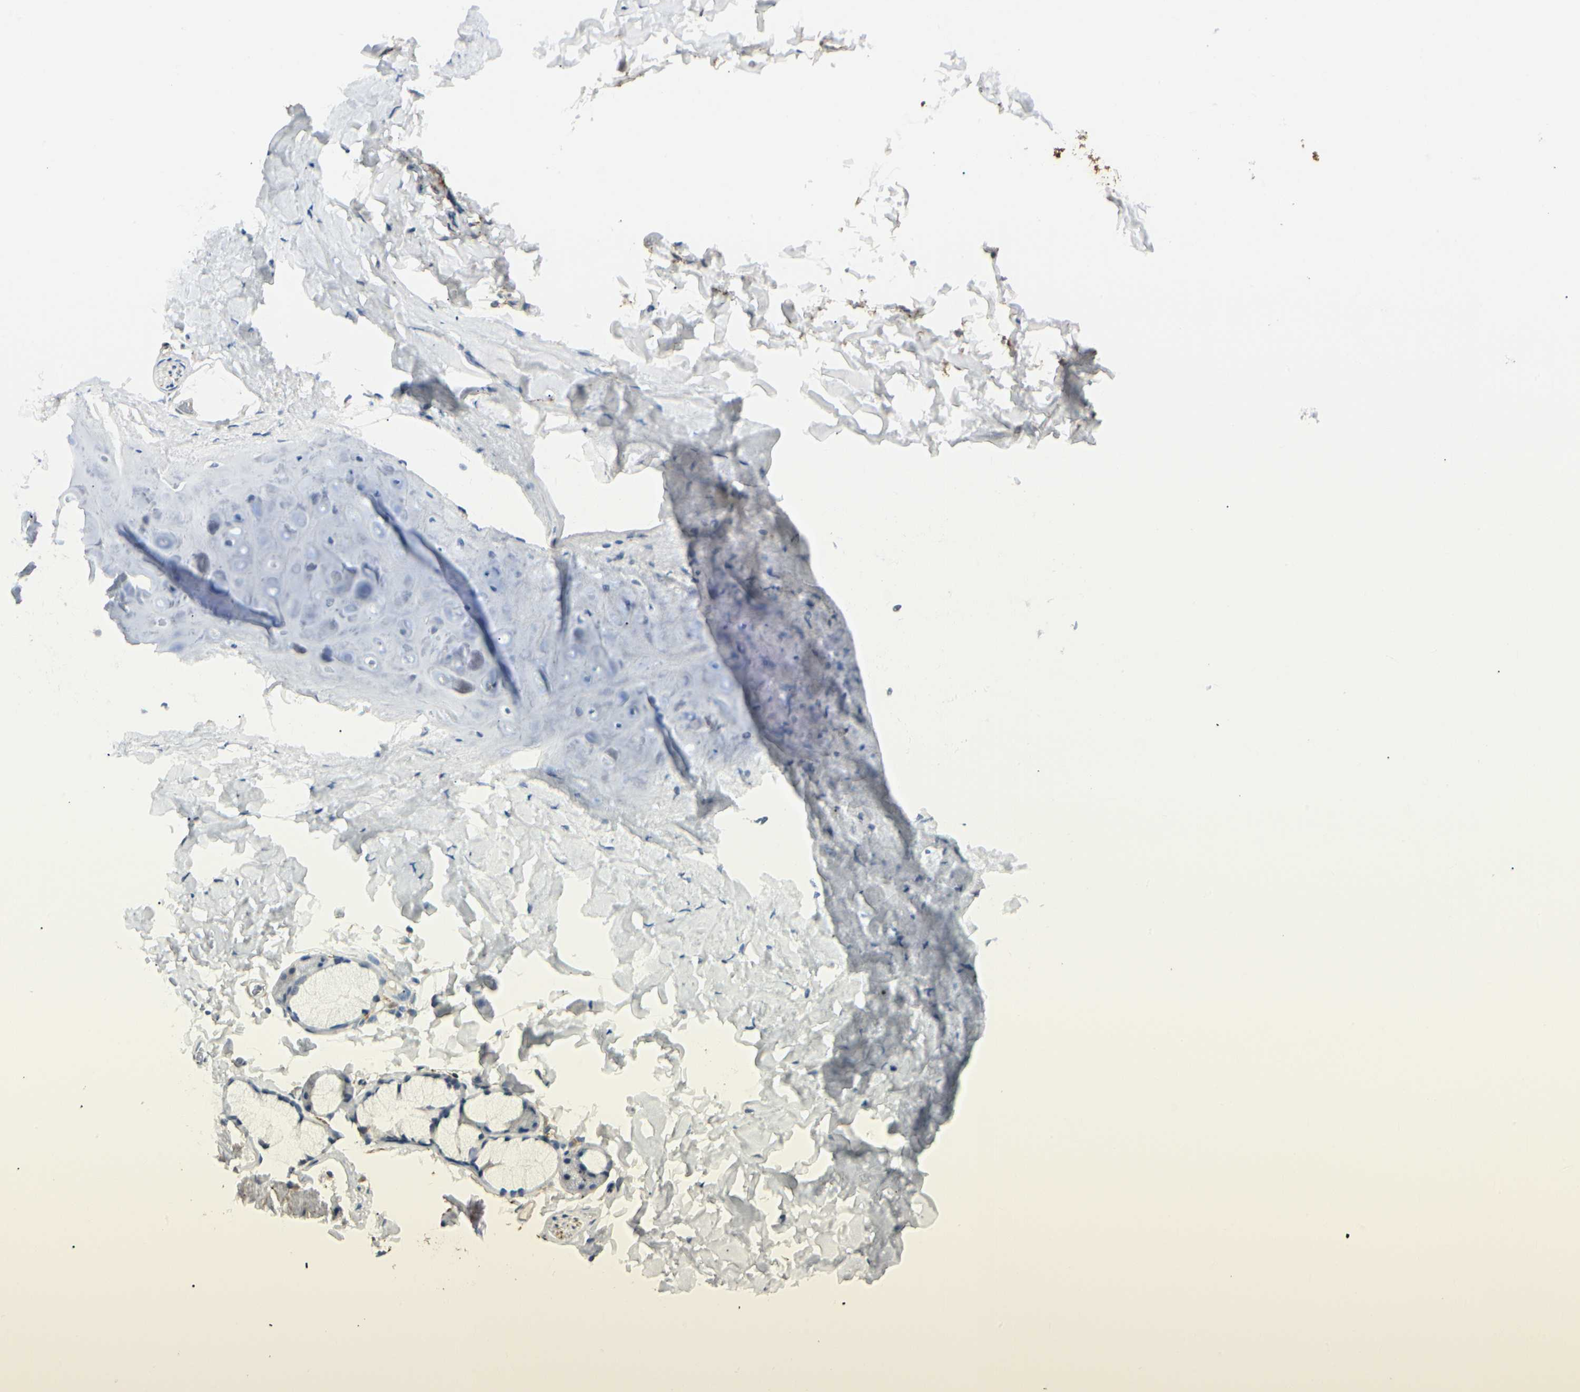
{"staining": {"intensity": "negative", "quantity": "none", "location": "none"}, "tissue": "adipose tissue", "cell_type": "Adipocytes", "image_type": "normal", "snomed": [{"axis": "morphology", "description": "Normal tissue, NOS"}, {"axis": "topography", "description": "Cartilage tissue"}, {"axis": "topography", "description": "Bronchus"}], "caption": "IHC micrograph of normal adipose tissue stained for a protein (brown), which reveals no expression in adipocytes. The staining is performed using DAB brown chromogen with nuclei counter-stained in using hematoxylin.", "gene": "AMPH", "patient": {"sex": "female", "age": 73}}